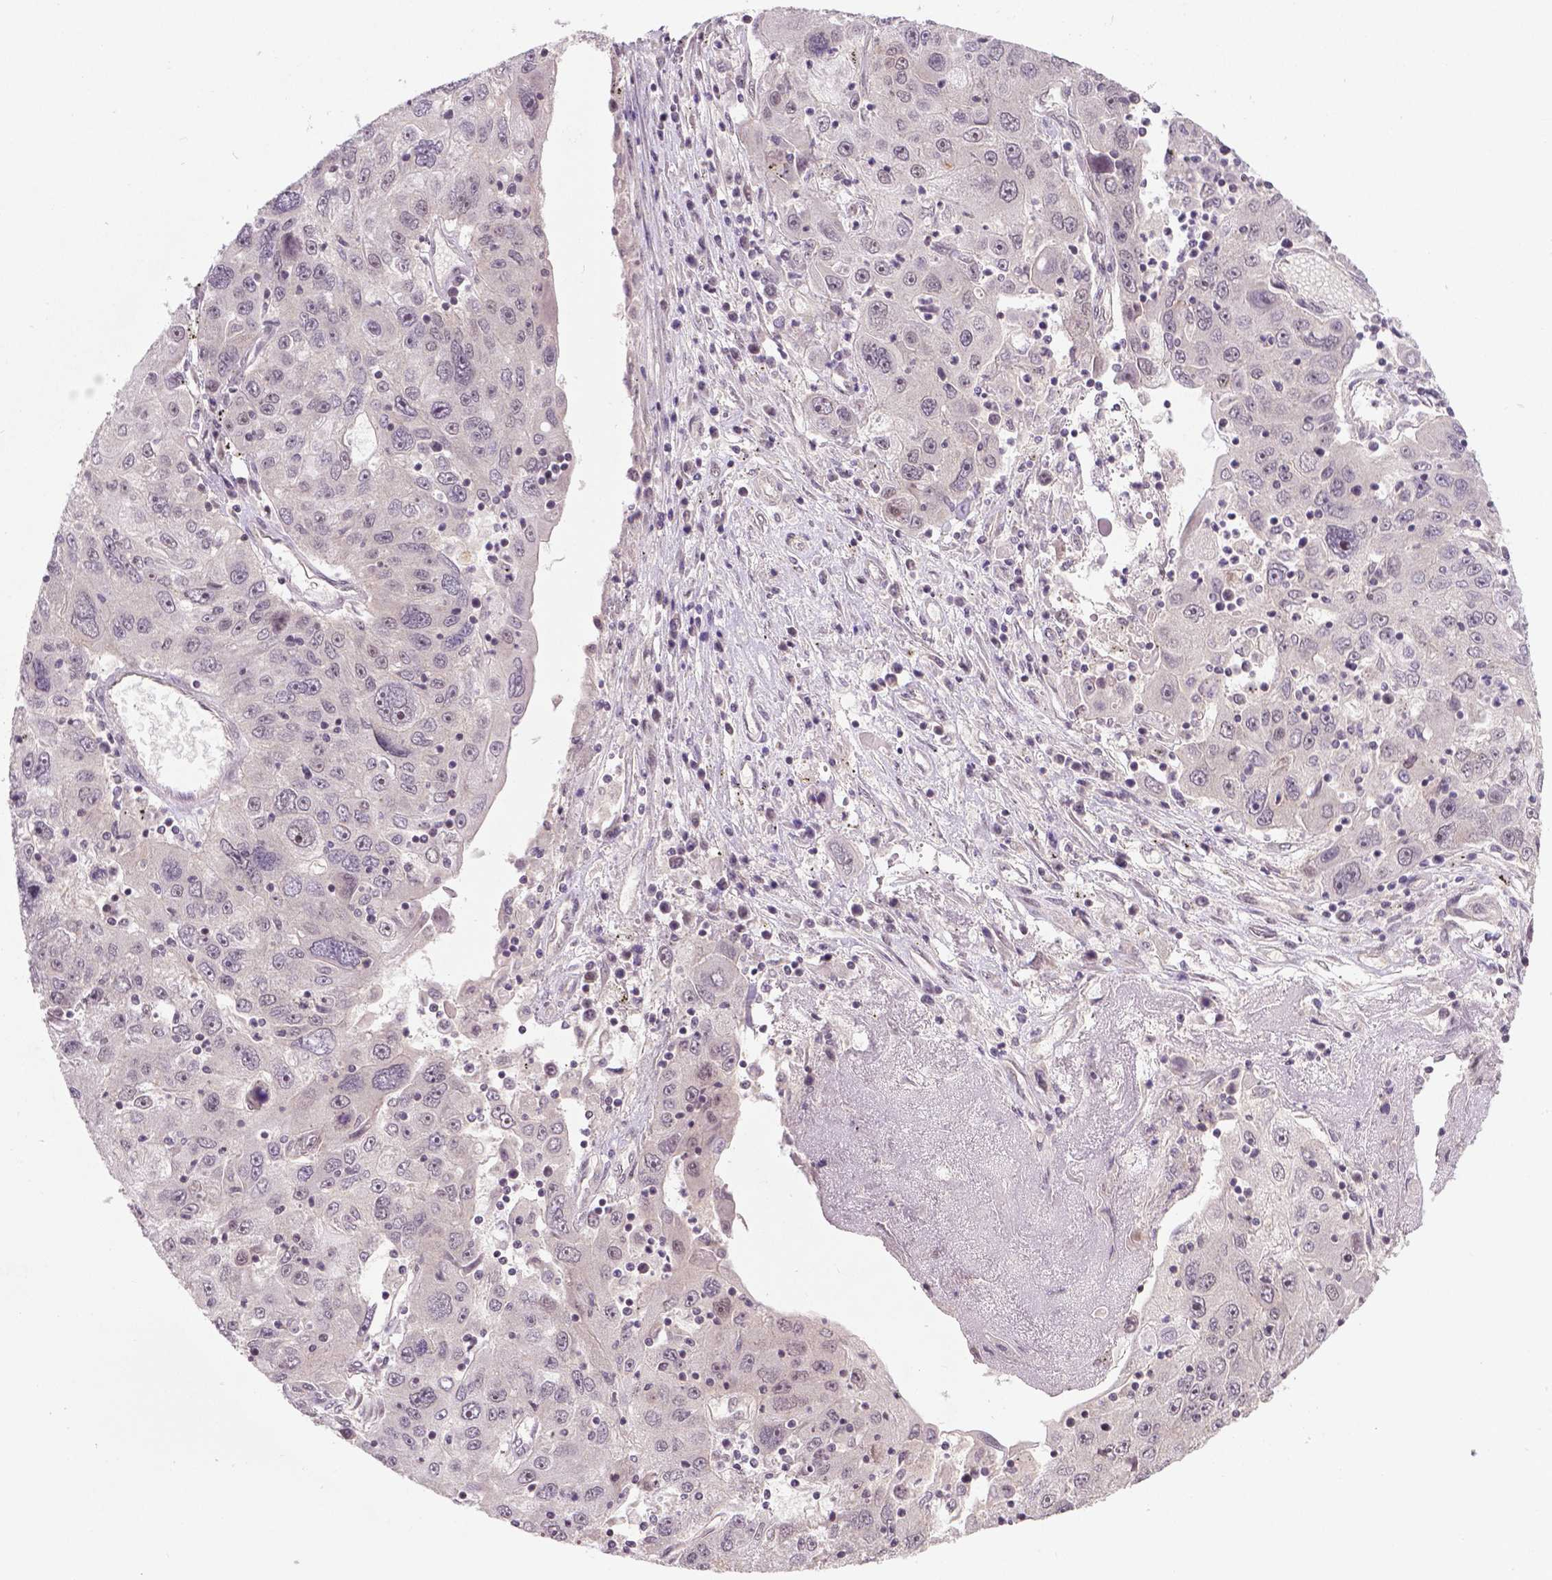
{"staining": {"intensity": "negative", "quantity": "none", "location": "none"}, "tissue": "stomach cancer", "cell_type": "Tumor cells", "image_type": "cancer", "snomed": [{"axis": "morphology", "description": "Adenocarcinoma, NOS"}, {"axis": "topography", "description": "Stomach"}], "caption": "This is an immunohistochemistry (IHC) micrograph of stomach adenocarcinoma. There is no staining in tumor cells.", "gene": "ANKRD54", "patient": {"sex": "male", "age": 56}}